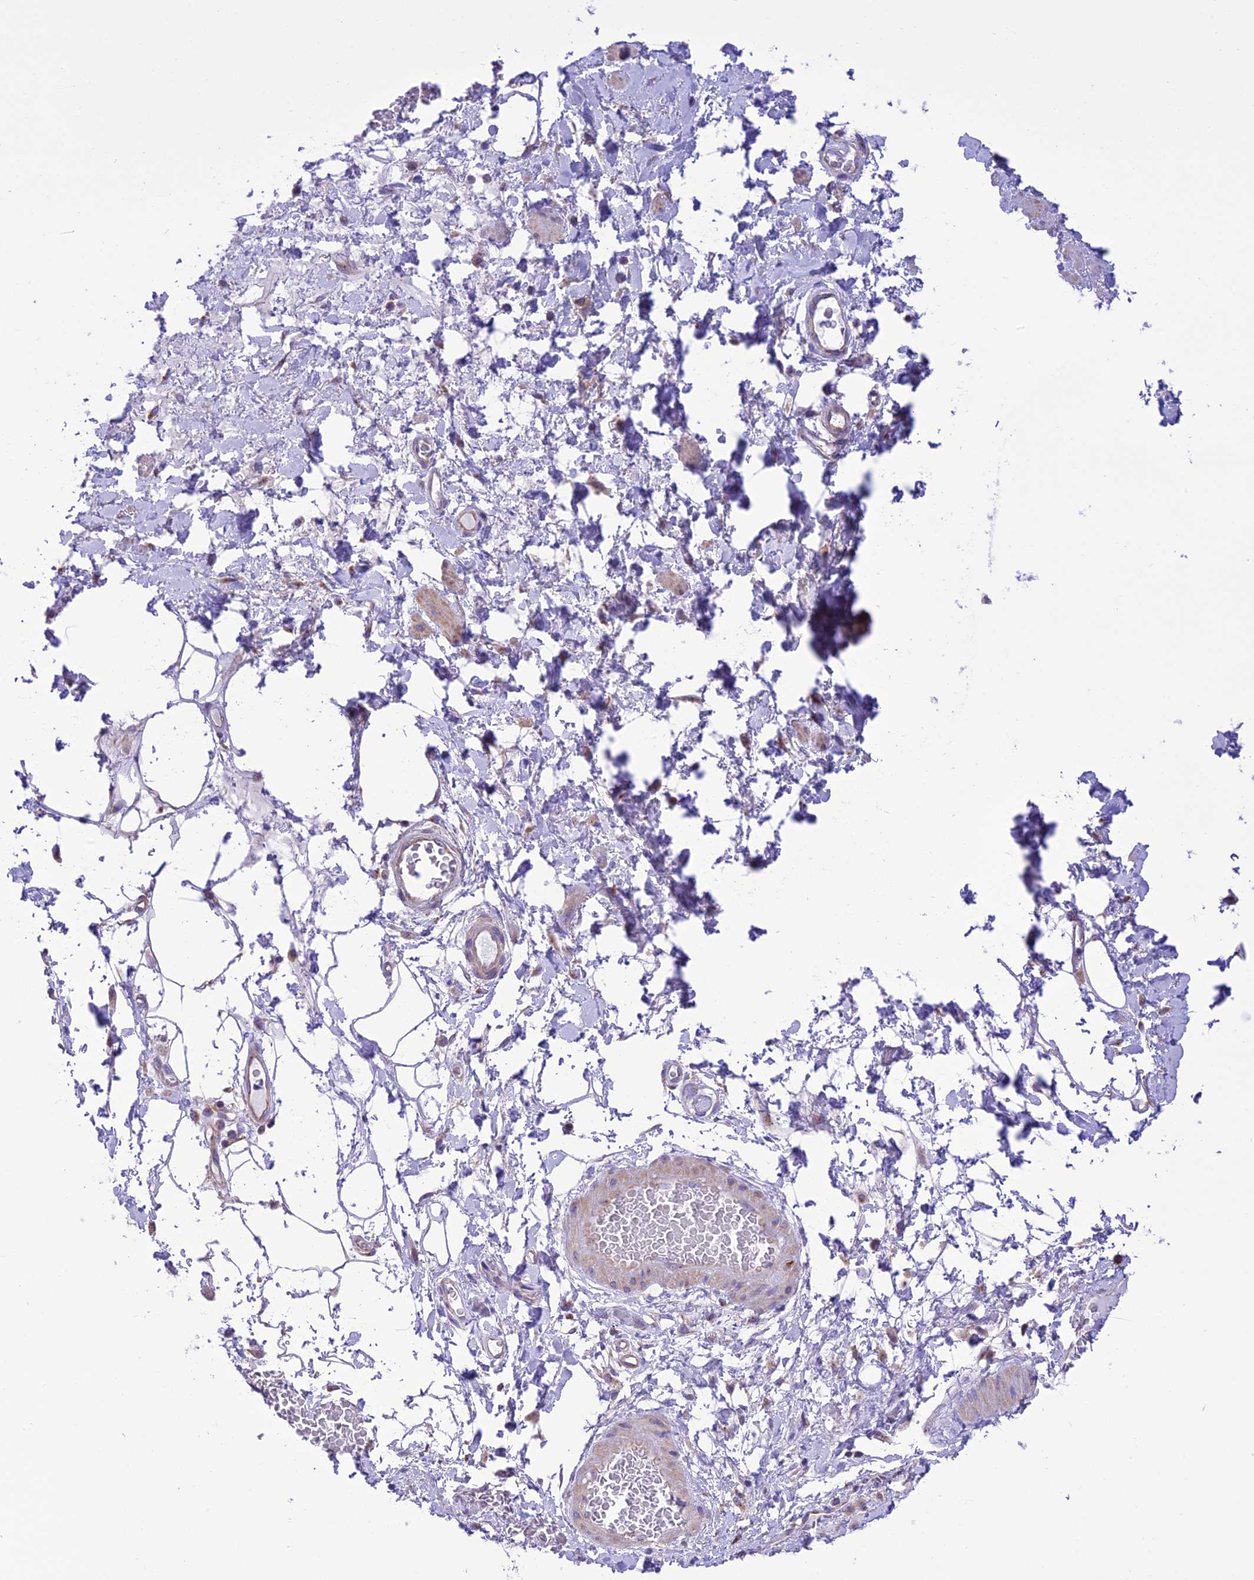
{"staining": {"intensity": "negative", "quantity": "none", "location": "none"}, "tissue": "adipose tissue", "cell_type": "Adipocytes", "image_type": "normal", "snomed": [{"axis": "morphology", "description": "Normal tissue, NOS"}, {"axis": "morphology", "description": "Adenocarcinoma, NOS"}, {"axis": "topography", "description": "Rectum"}, {"axis": "topography", "description": "Vagina"}, {"axis": "topography", "description": "Peripheral nerve tissue"}], "caption": "DAB immunohistochemical staining of normal adipose tissue displays no significant positivity in adipocytes. (DAB immunohistochemistry visualized using brightfield microscopy, high magnification).", "gene": "MAP3K12", "patient": {"sex": "female", "age": 71}}